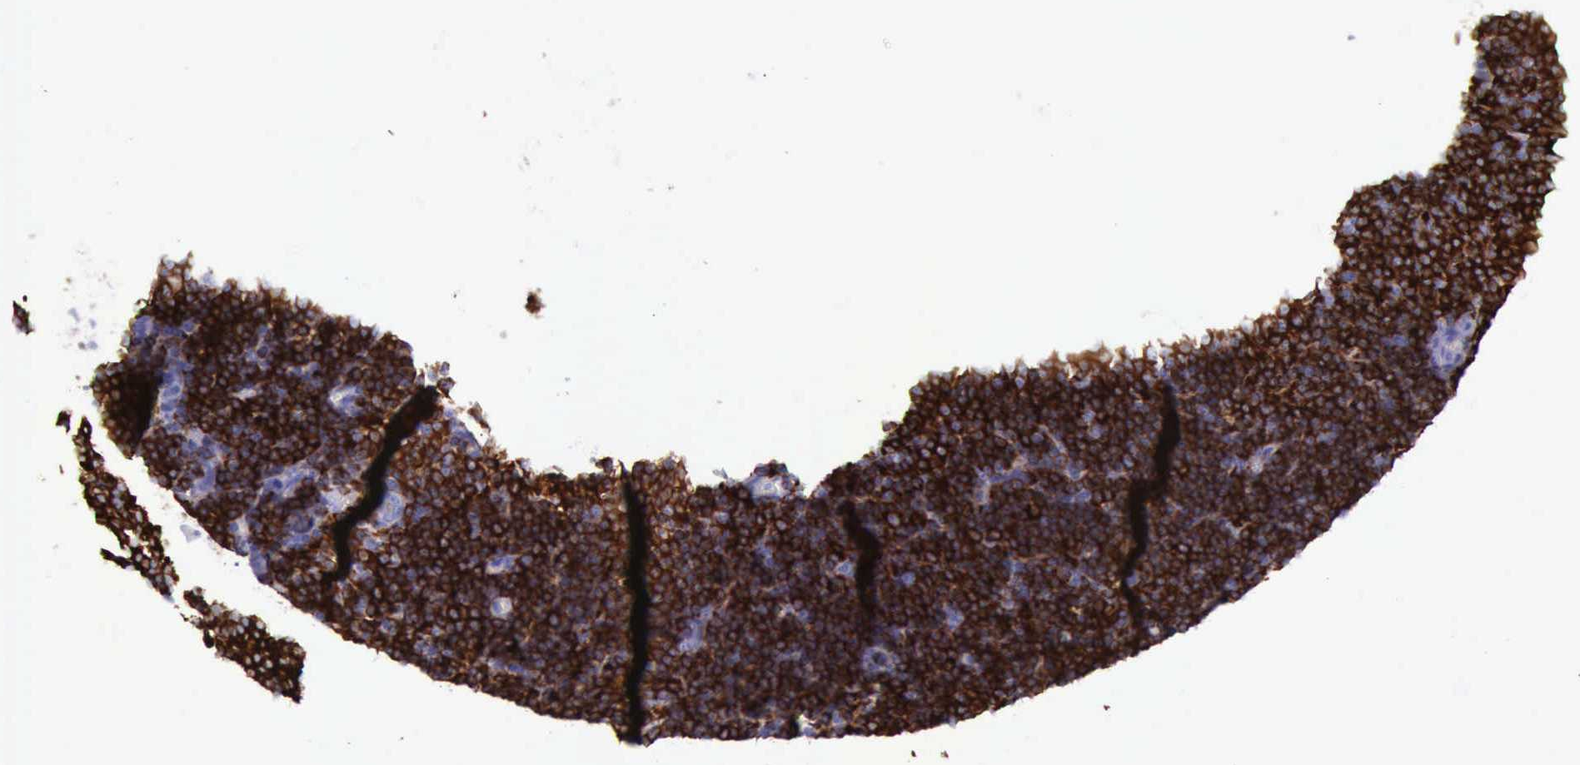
{"staining": {"intensity": "strong", "quantity": ">75%", "location": "cytoplasmic/membranous"}, "tissue": "lymphoma", "cell_type": "Tumor cells", "image_type": "cancer", "snomed": [{"axis": "morphology", "description": "Malignant lymphoma, non-Hodgkin's type, Low grade"}, {"axis": "topography", "description": "Lymph node"}], "caption": "Immunohistochemistry (IHC) of lymphoma displays high levels of strong cytoplasmic/membranous staining in about >75% of tumor cells. The staining was performed using DAB (3,3'-diaminobenzidine) to visualize the protein expression in brown, while the nuclei were stained in blue with hematoxylin (Magnification: 20x).", "gene": "BTK", "patient": {"sex": "male", "age": 57}}